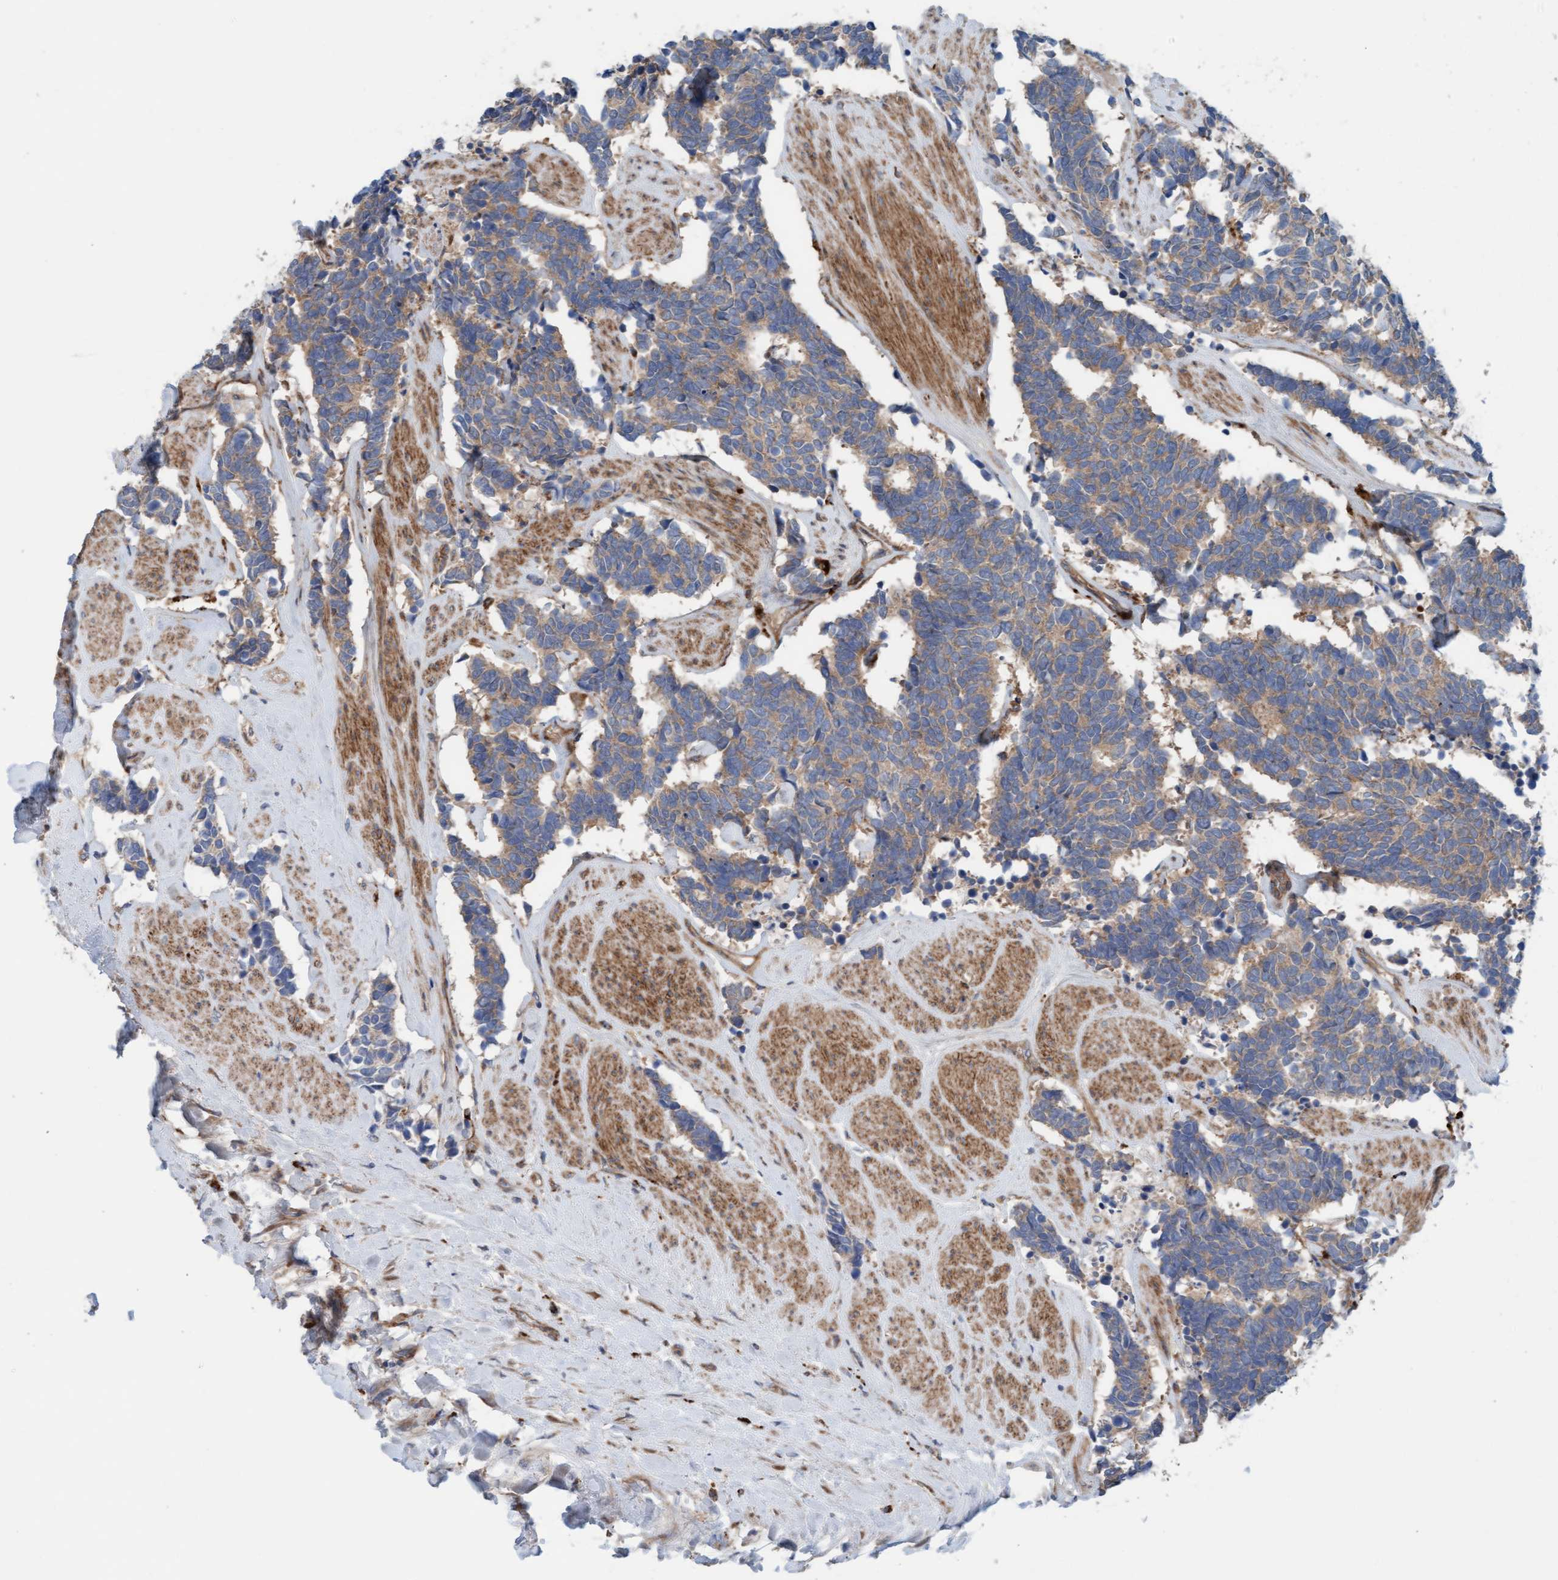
{"staining": {"intensity": "moderate", "quantity": "25%-75%", "location": "cytoplasmic/membranous"}, "tissue": "carcinoid", "cell_type": "Tumor cells", "image_type": "cancer", "snomed": [{"axis": "morphology", "description": "Carcinoma, NOS"}, {"axis": "morphology", "description": "Carcinoid, malignant, NOS"}, {"axis": "topography", "description": "Urinary bladder"}], "caption": "Immunohistochemistry (IHC) micrograph of carcinoid stained for a protein (brown), which displays medium levels of moderate cytoplasmic/membranous expression in about 25%-75% of tumor cells.", "gene": "CDK5RAP3", "patient": {"sex": "male", "age": 57}}